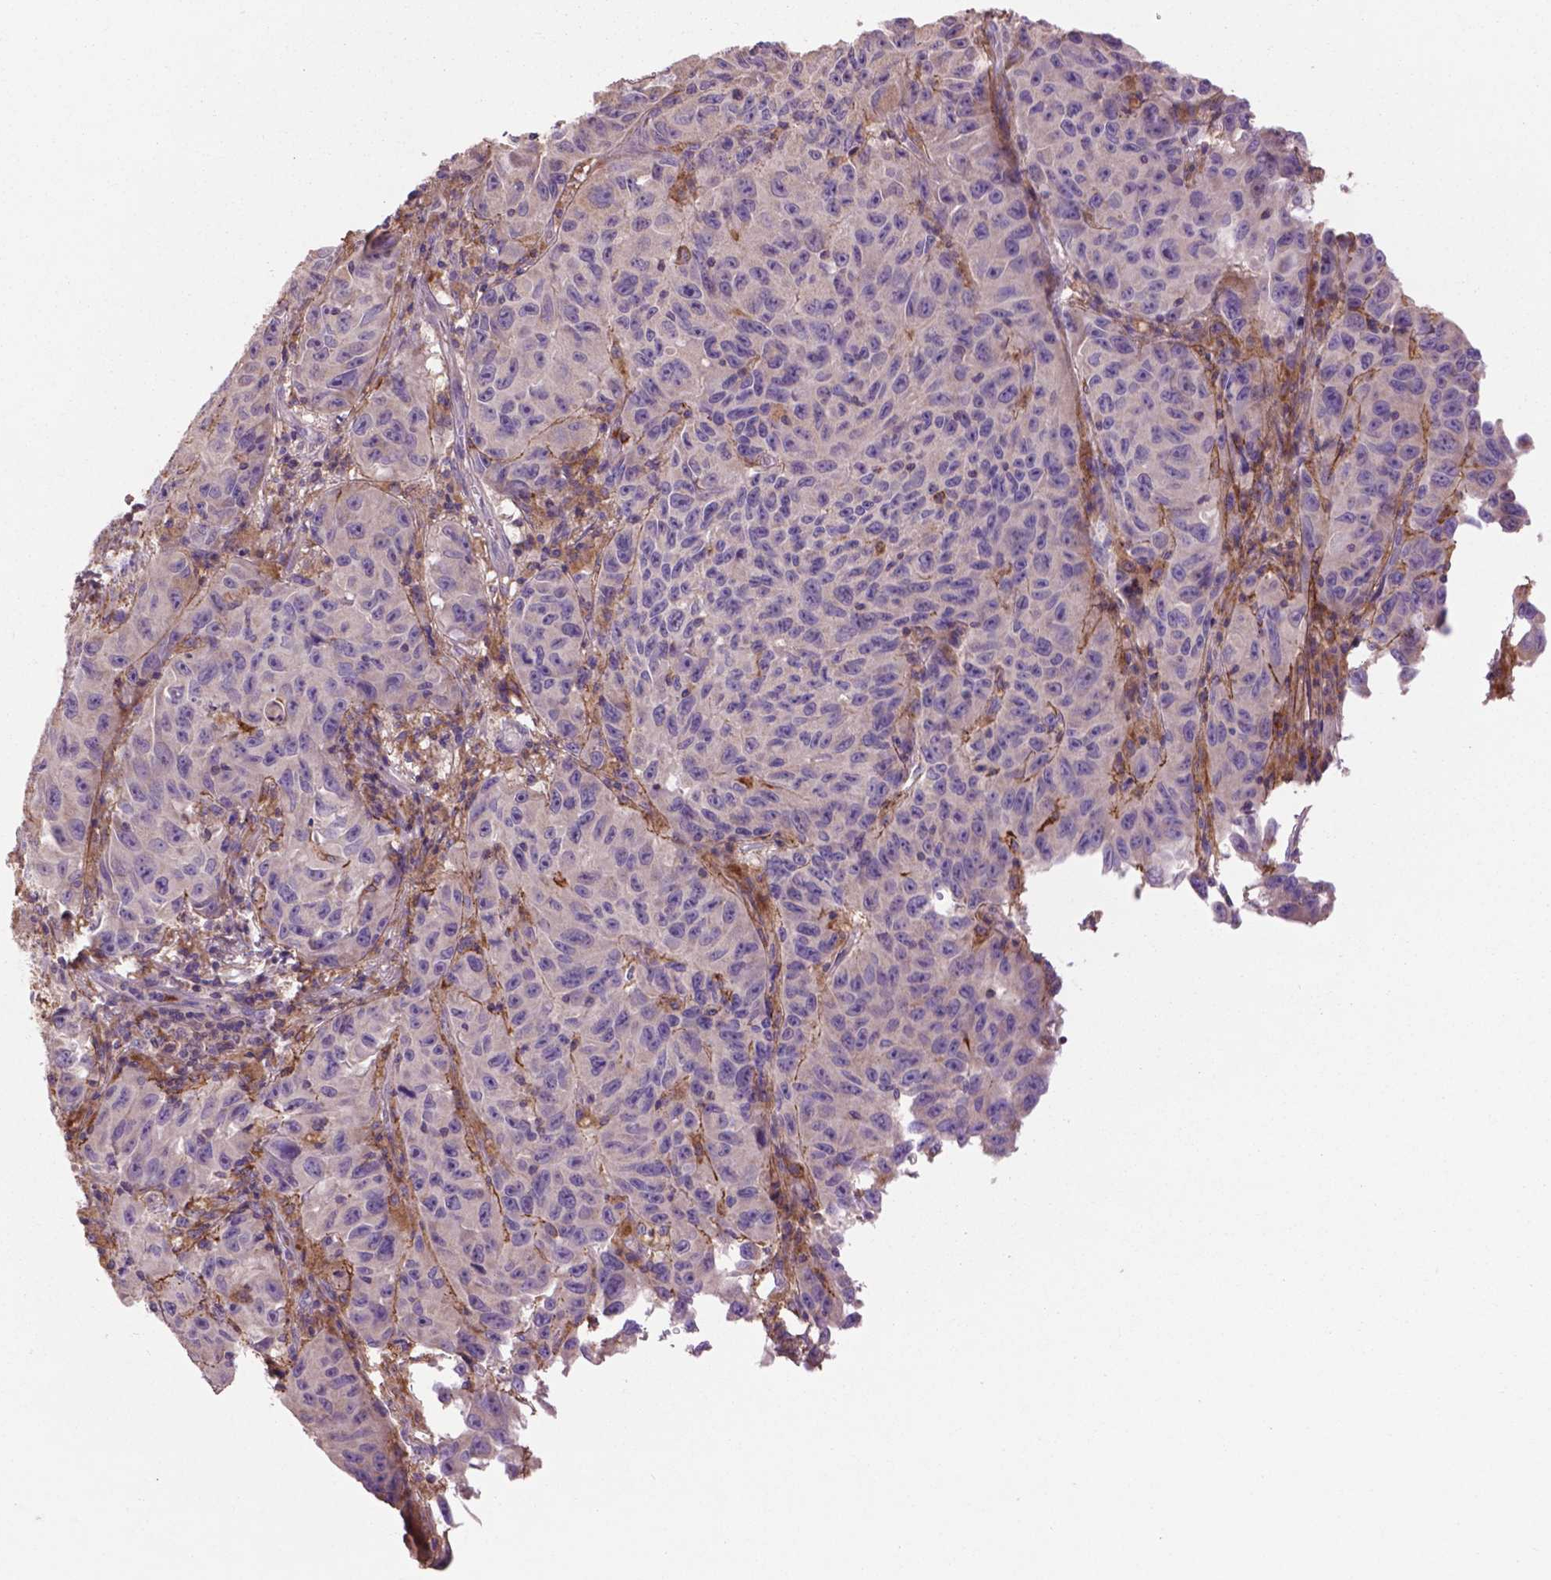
{"staining": {"intensity": "negative", "quantity": "none", "location": "none"}, "tissue": "melanoma", "cell_type": "Tumor cells", "image_type": "cancer", "snomed": [{"axis": "morphology", "description": "Malignant melanoma, NOS"}, {"axis": "topography", "description": "Vulva, labia, clitoris and Bartholin´s gland, NO"}], "caption": "High magnification brightfield microscopy of melanoma stained with DAB (3,3'-diaminobenzidine) (brown) and counterstained with hematoxylin (blue): tumor cells show no significant staining.", "gene": "LRRC3C", "patient": {"sex": "female", "age": 75}}